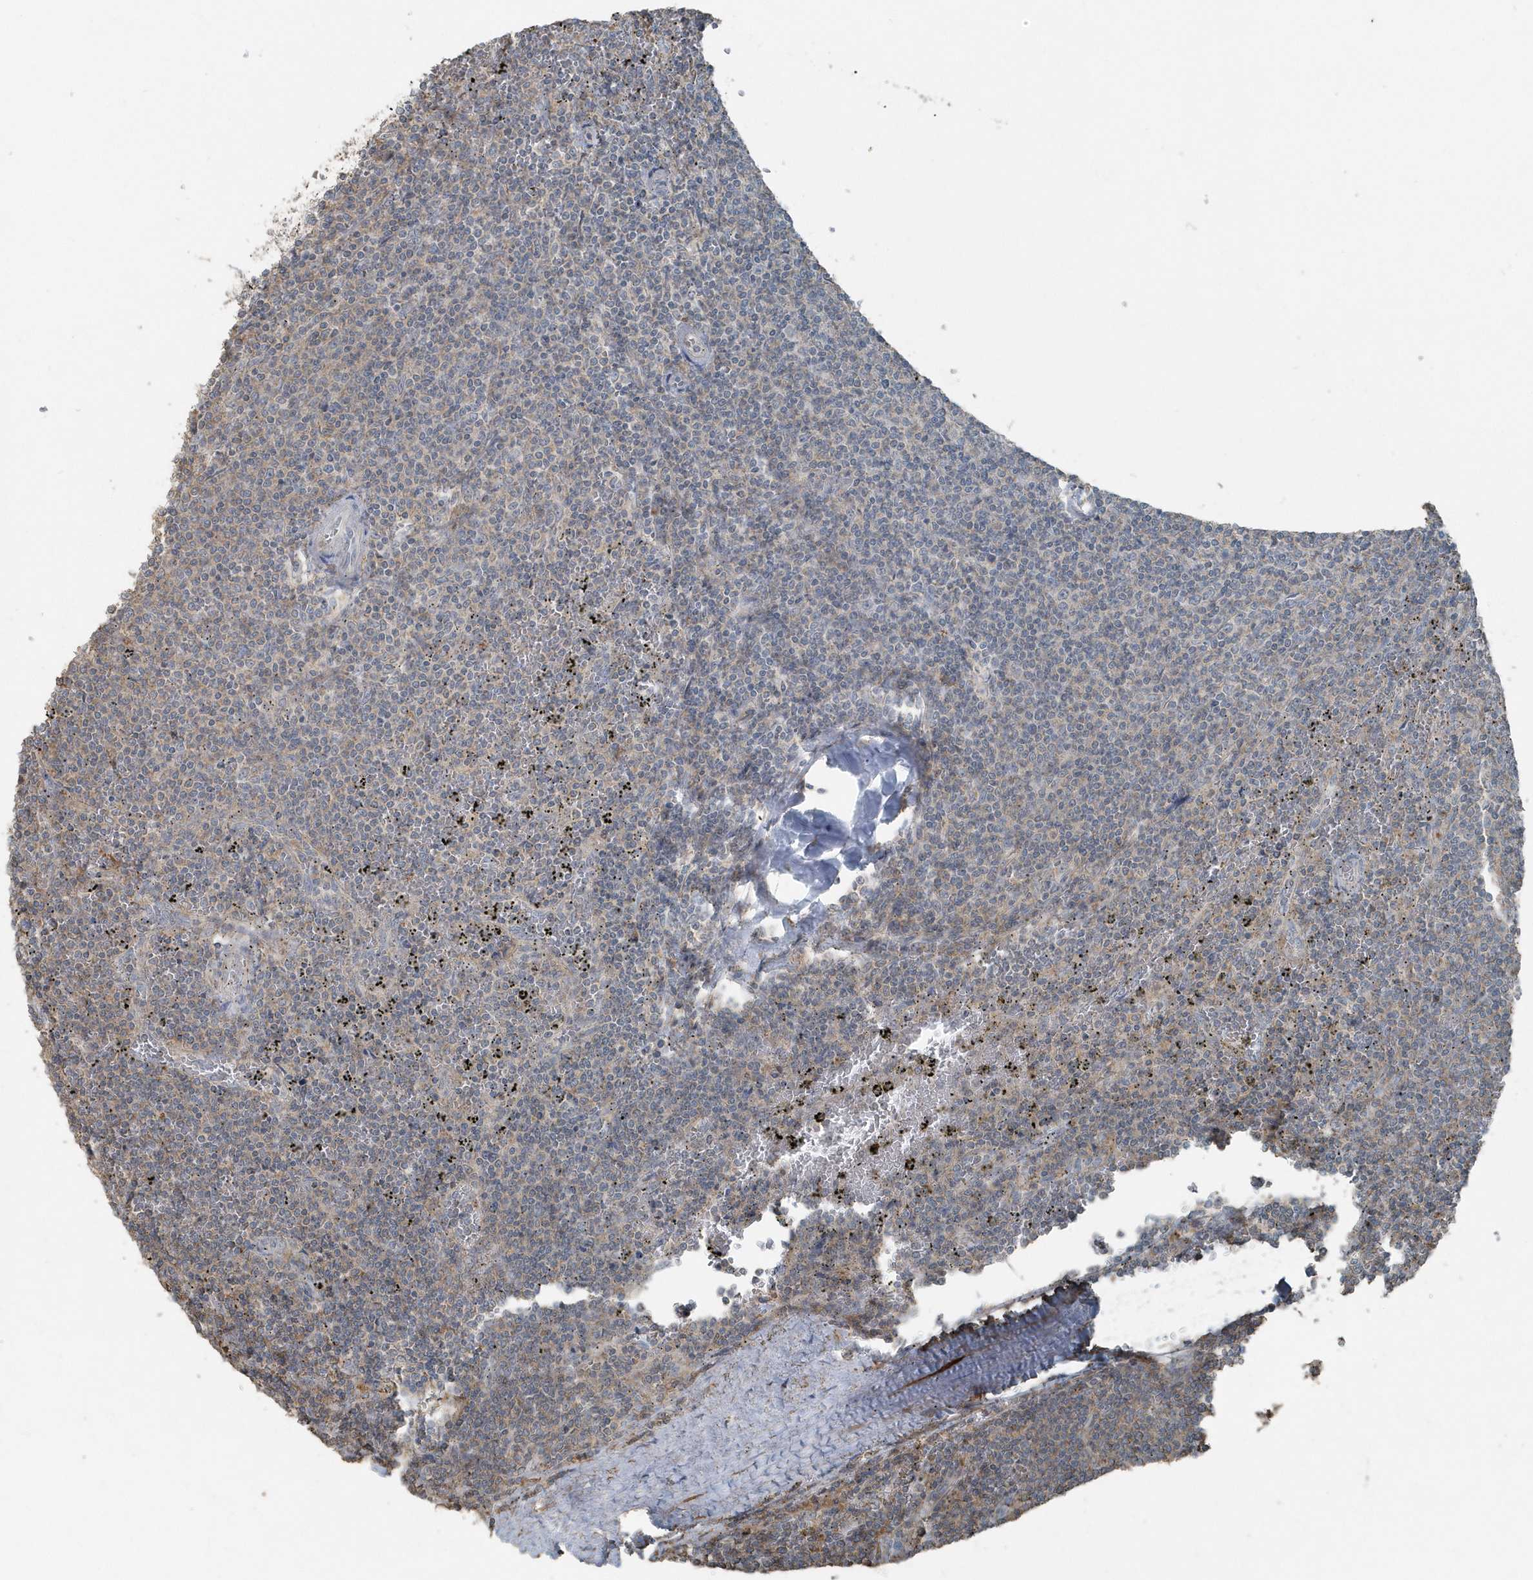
{"staining": {"intensity": "negative", "quantity": "none", "location": "none"}, "tissue": "lymphoma", "cell_type": "Tumor cells", "image_type": "cancer", "snomed": [{"axis": "morphology", "description": "Malignant lymphoma, non-Hodgkin's type, Low grade"}, {"axis": "topography", "description": "Spleen"}], "caption": "Immunohistochemical staining of human low-grade malignant lymphoma, non-Hodgkin's type exhibits no significant positivity in tumor cells. (DAB immunohistochemistry, high magnification).", "gene": "ACTC1", "patient": {"sex": "female", "age": 50}}